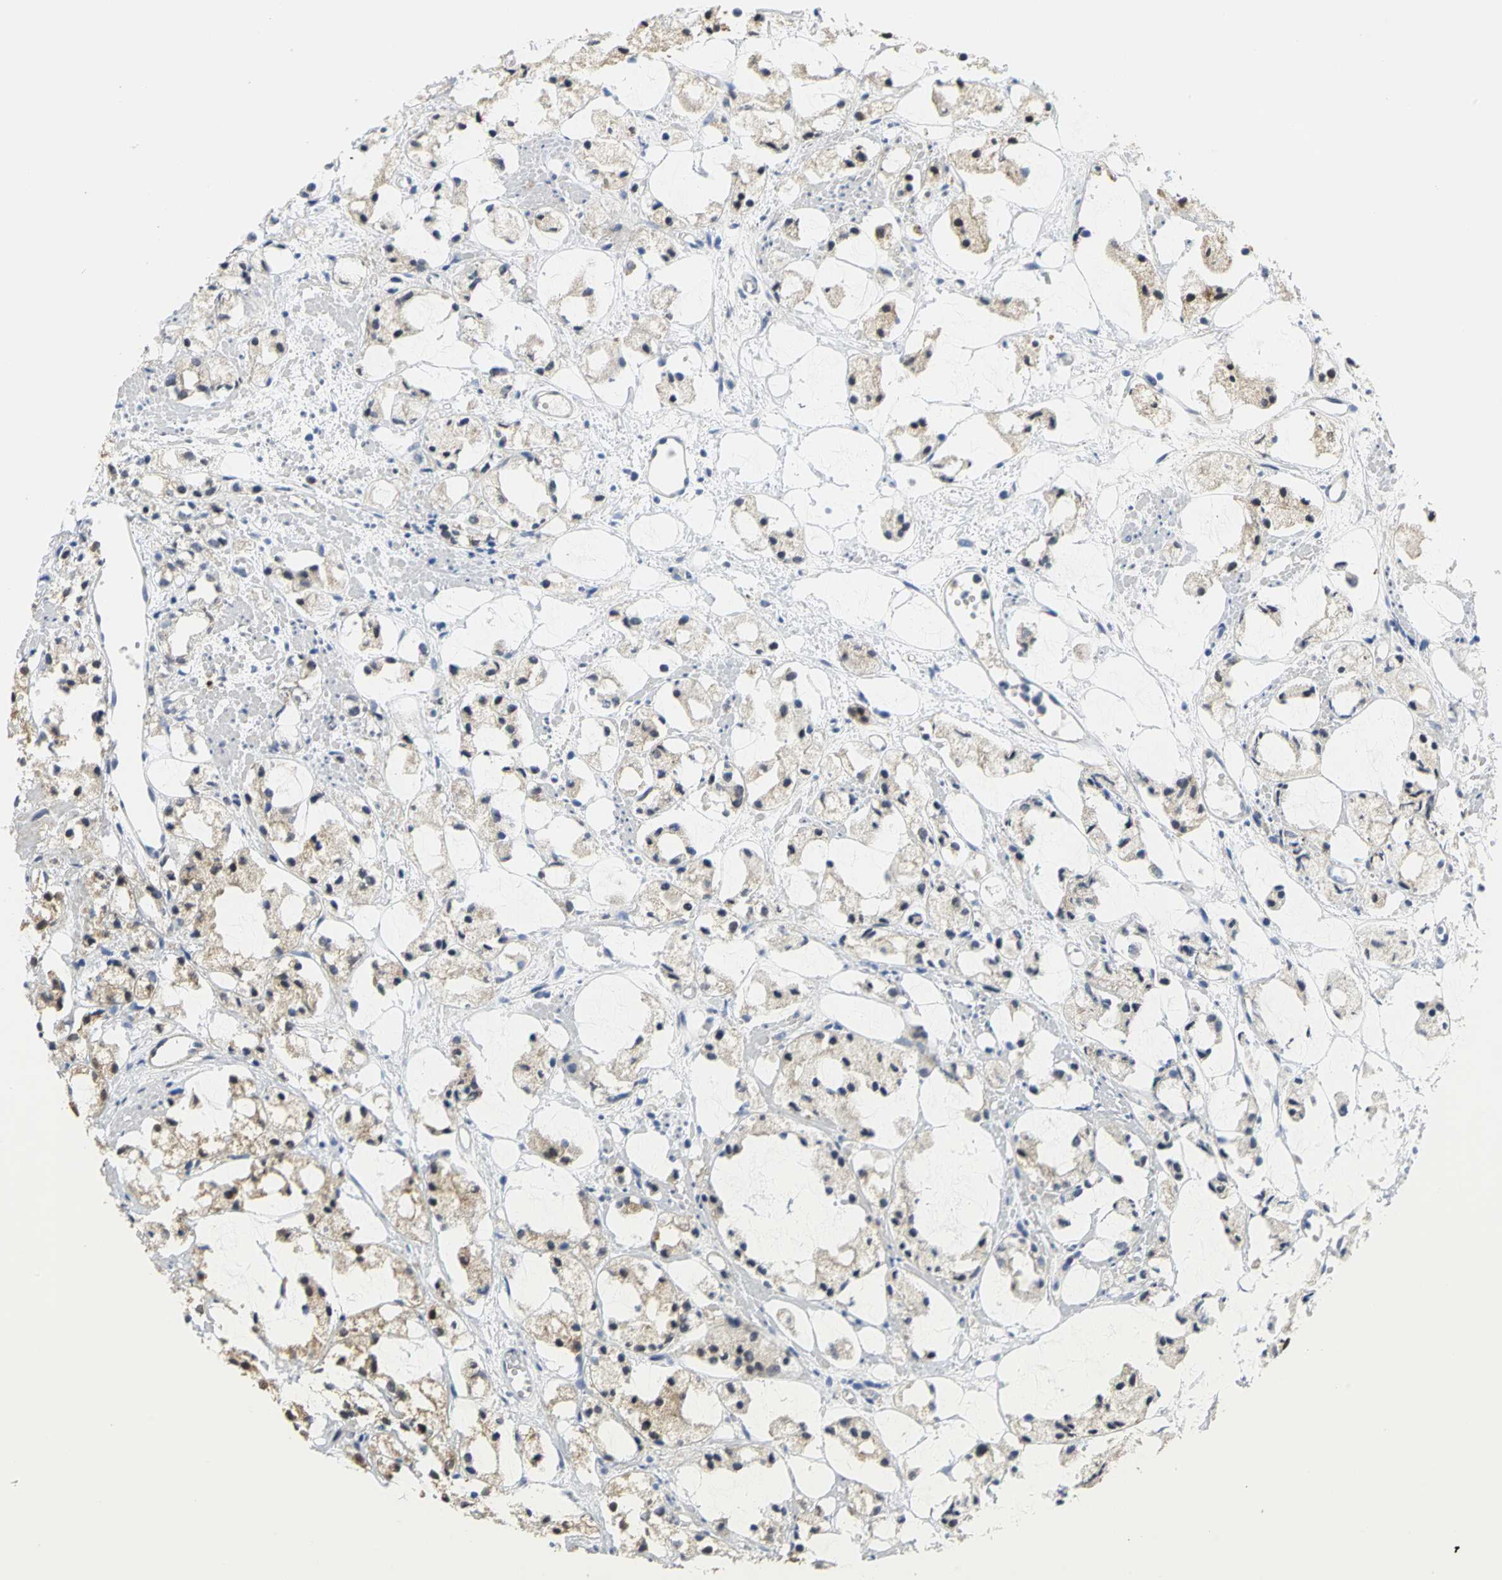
{"staining": {"intensity": "weak", "quantity": "25%-75%", "location": "cytoplasmic/membranous"}, "tissue": "prostate cancer", "cell_type": "Tumor cells", "image_type": "cancer", "snomed": [{"axis": "morphology", "description": "Adenocarcinoma, High grade"}, {"axis": "topography", "description": "Prostate"}], "caption": "Immunohistochemical staining of human prostate cancer displays low levels of weak cytoplasmic/membranous protein expression in approximately 25%-75% of tumor cells.", "gene": "PGM3", "patient": {"sex": "male", "age": 85}}